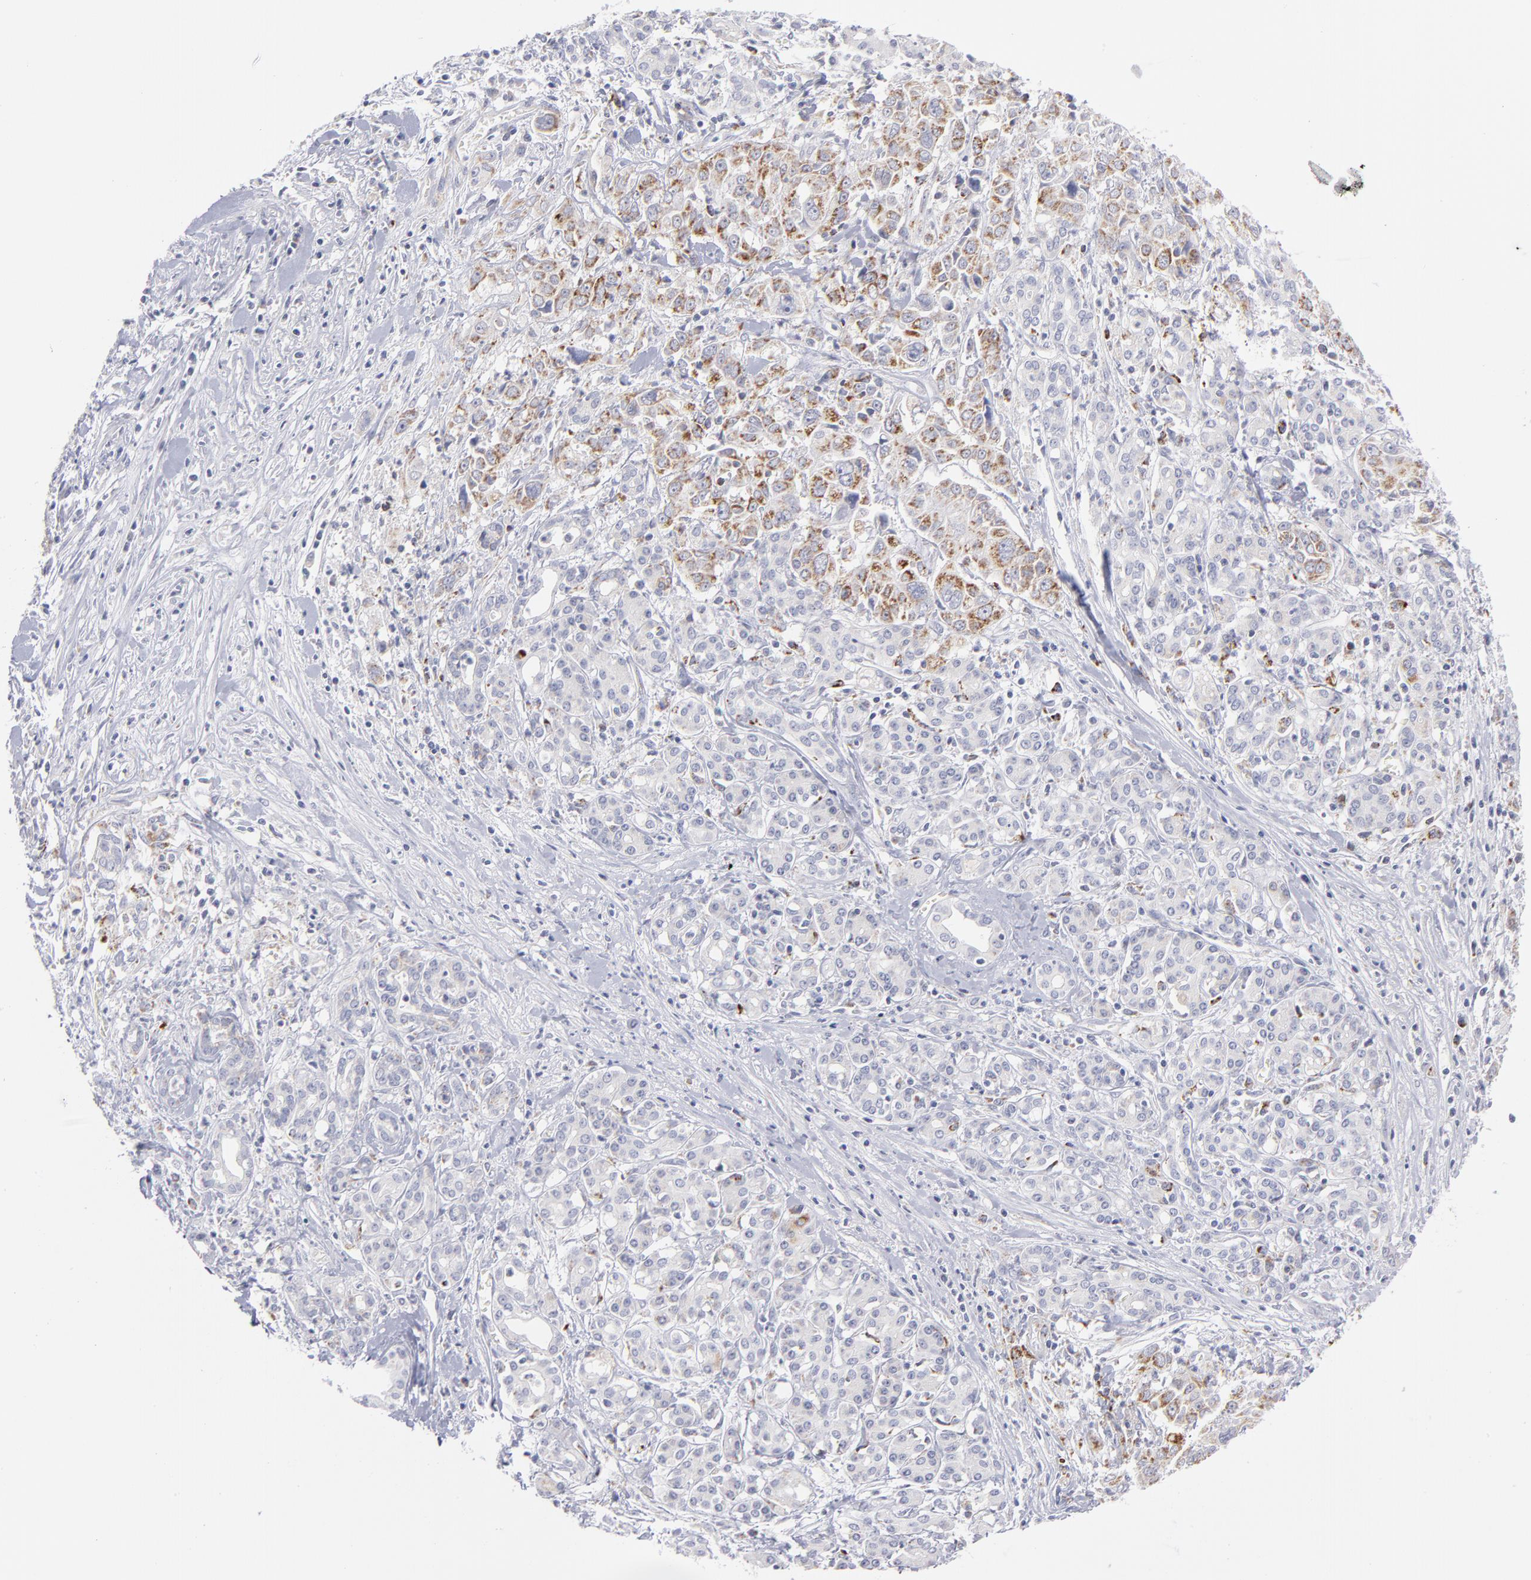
{"staining": {"intensity": "moderate", "quantity": "25%-75%", "location": "cytoplasmic/membranous"}, "tissue": "pancreatic cancer", "cell_type": "Tumor cells", "image_type": "cancer", "snomed": [{"axis": "morphology", "description": "Adenocarcinoma, NOS"}, {"axis": "topography", "description": "Pancreas"}], "caption": "Immunohistochemical staining of human pancreatic cancer demonstrates medium levels of moderate cytoplasmic/membranous positivity in about 25%-75% of tumor cells. (IHC, brightfield microscopy, high magnification).", "gene": "MTHFD2", "patient": {"sex": "female", "age": 52}}